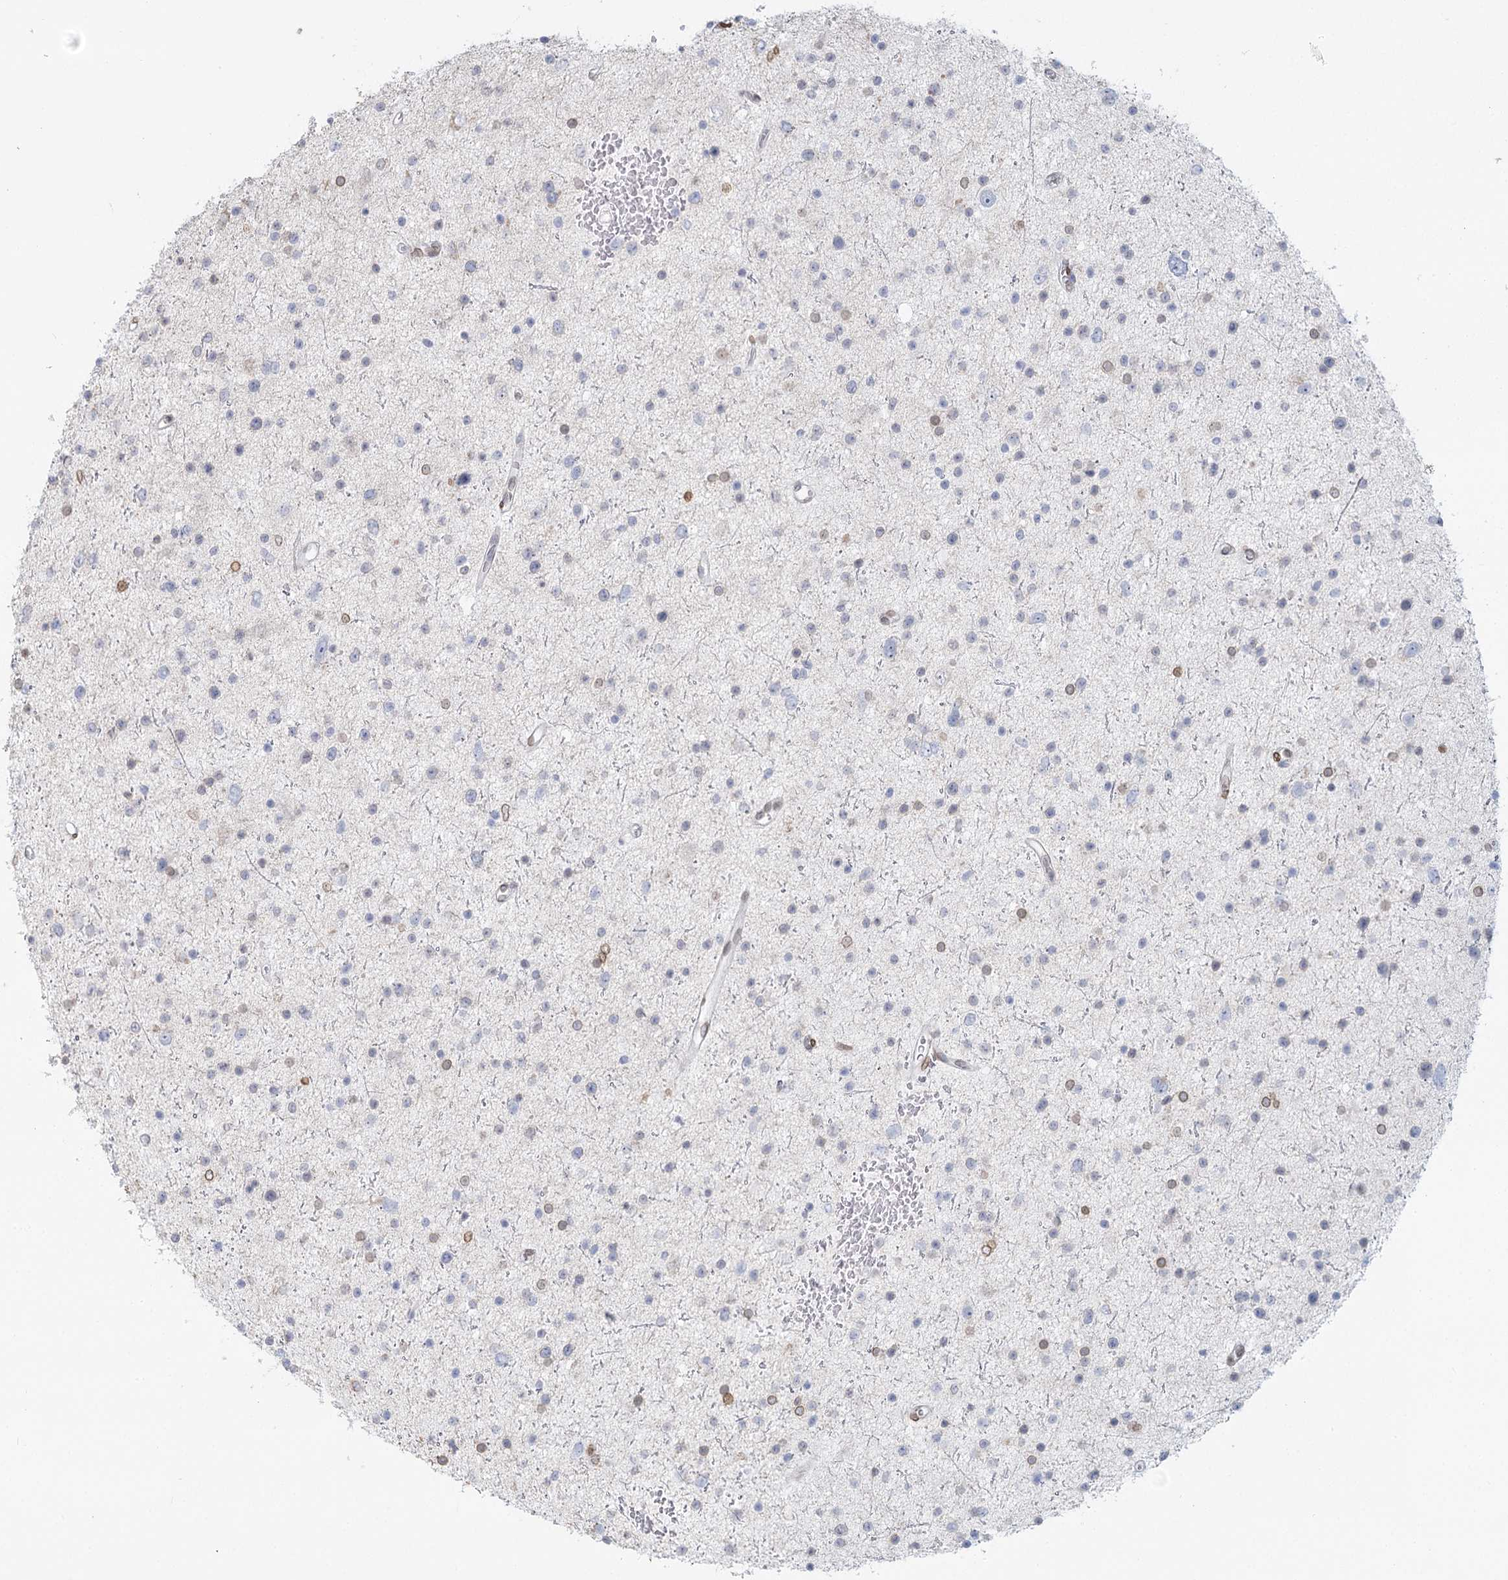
{"staining": {"intensity": "negative", "quantity": "none", "location": "none"}, "tissue": "glioma", "cell_type": "Tumor cells", "image_type": "cancer", "snomed": [{"axis": "morphology", "description": "Glioma, malignant, Low grade"}, {"axis": "topography", "description": "Brain"}], "caption": "The immunohistochemistry photomicrograph has no significant staining in tumor cells of glioma tissue.", "gene": "VWA5A", "patient": {"sex": "female", "age": 37}}